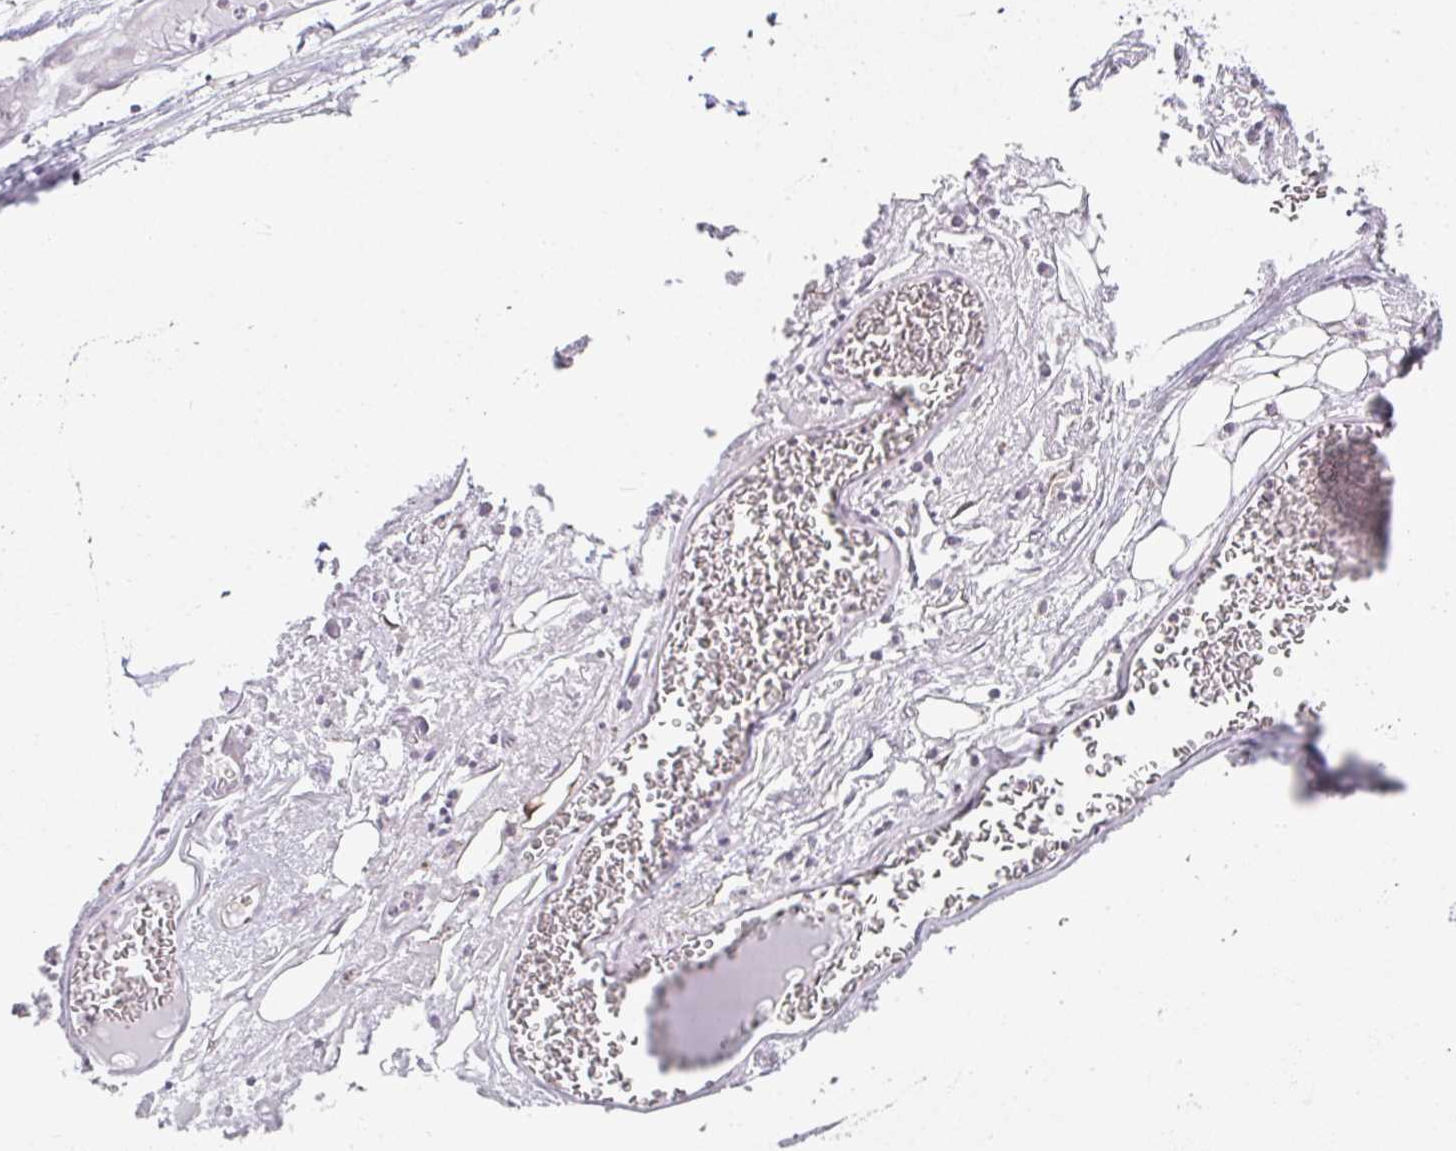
{"staining": {"intensity": "negative", "quantity": "none", "location": "none"}, "tissue": "adipose tissue", "cell_type": "Adipocytes", "image_type": "normal", "snomed": [{"axis": "morphology", "description": "Normal tissue, NOS"}, {"axis": "topography", "description": "Cartilage tissue"}], "caption": "Immunohistochemical staining of unremarkable adipose tissue demonstrates no significant positivity in adipocytes. (DAB (3,3'-diaminobenzidine) IHC, high magnification).", "gene": "ANO9", "patient": {"sex": "male", "age": 57}}